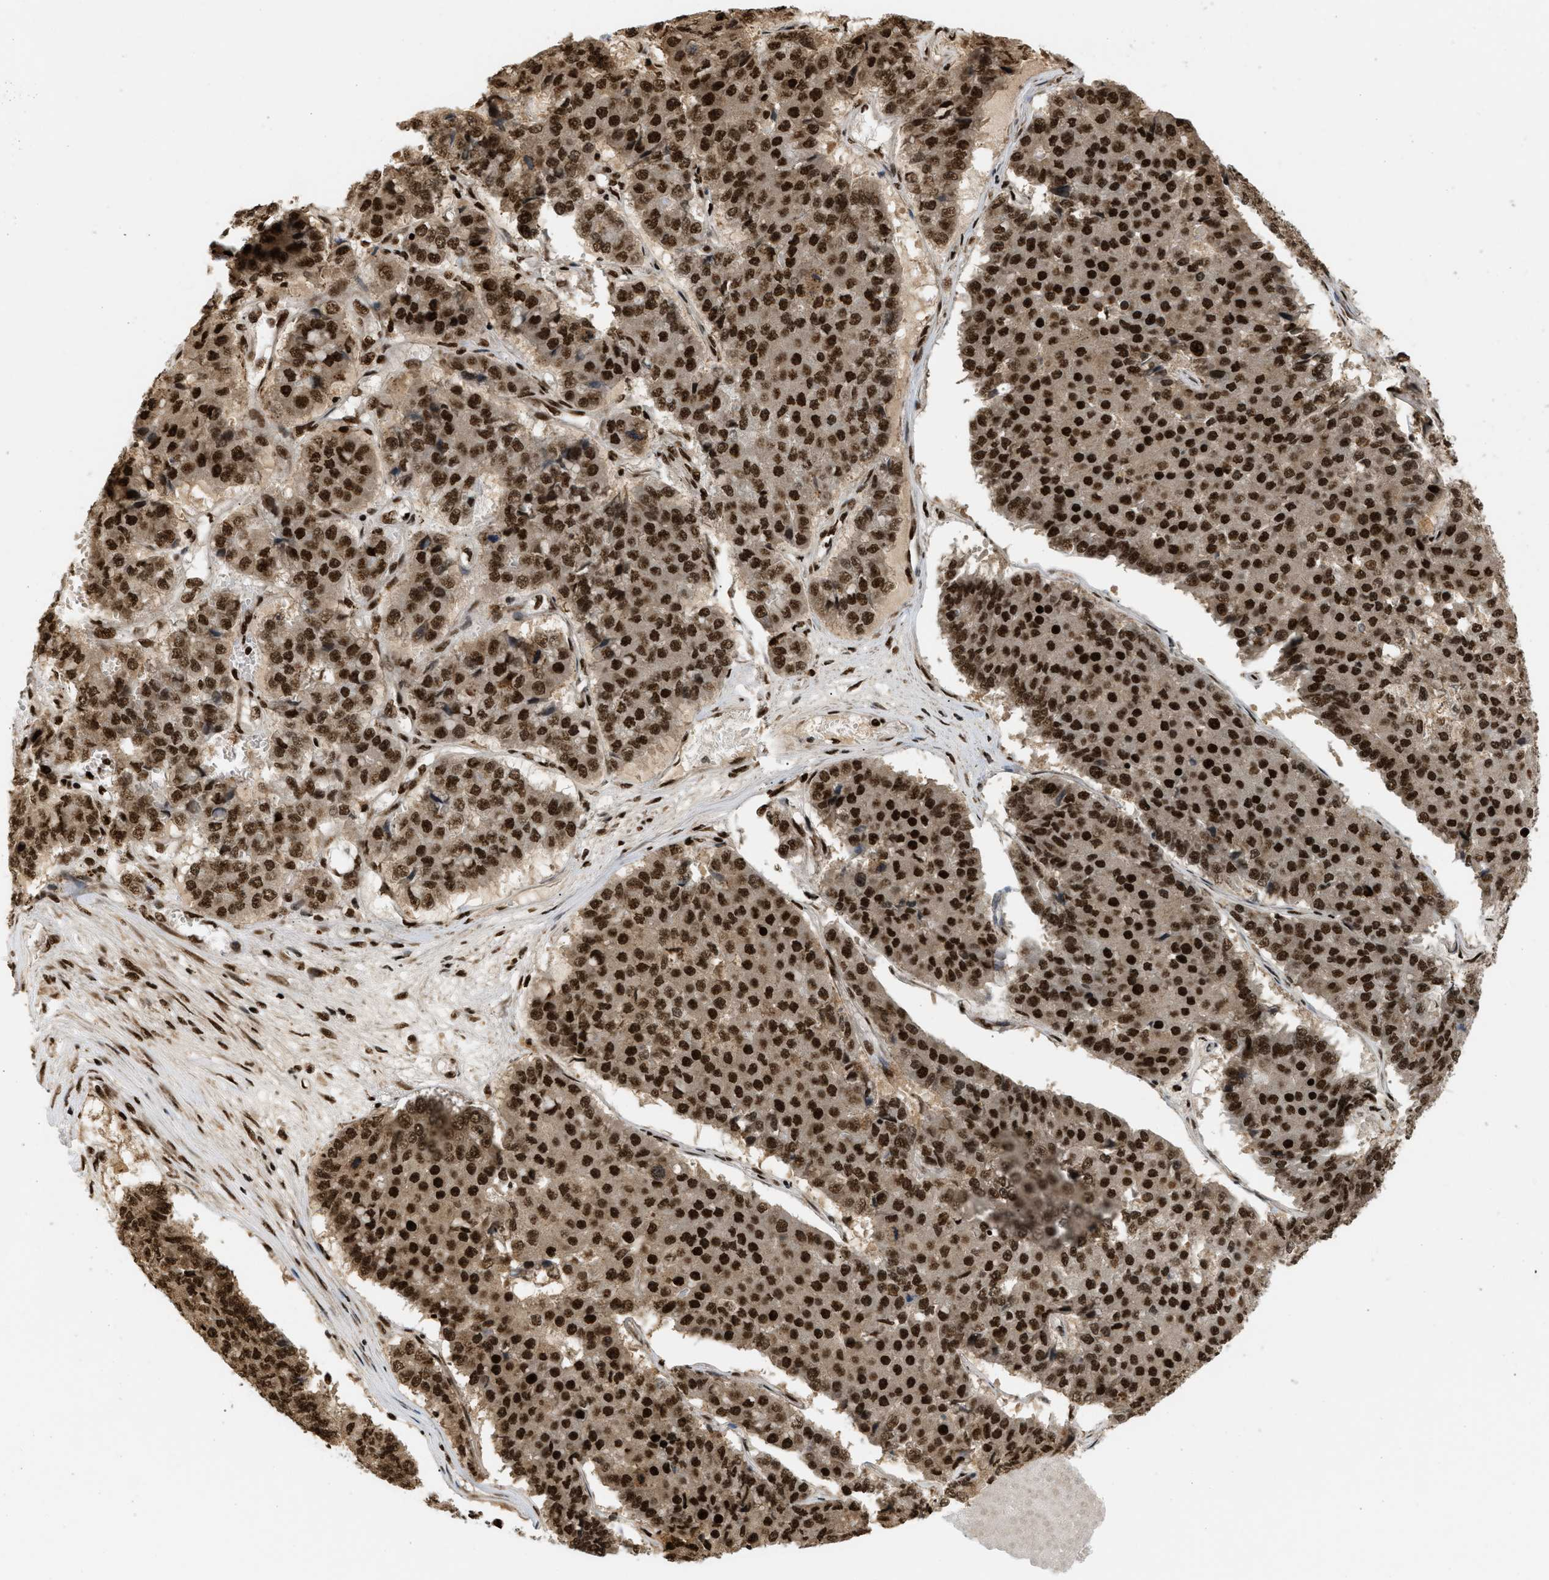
{"staining": {"intensity": "strong", "quantity": ">75%", "location": "nuclear"}, "tissue": "pancreatic cancer", "cell_type": "Tumor cells", "image_type": "cancer", "snomed": [{"axis": "morphology", "description": "Adenocarcinoma, NOS"}, {"axis": "topography", "description": "Pancreas"}], "caption": "Tumor cells show strong nuclear positivity in approximately >75% of cells in pancreatic cancer. The staining was performed using DAB to visualize the protein expression in brown, while the nuclei were stained in blue with hematoxylin (Magnification: 20x).", "gene": "RBM5", "patient": {"sex": "male", "age": 50}}